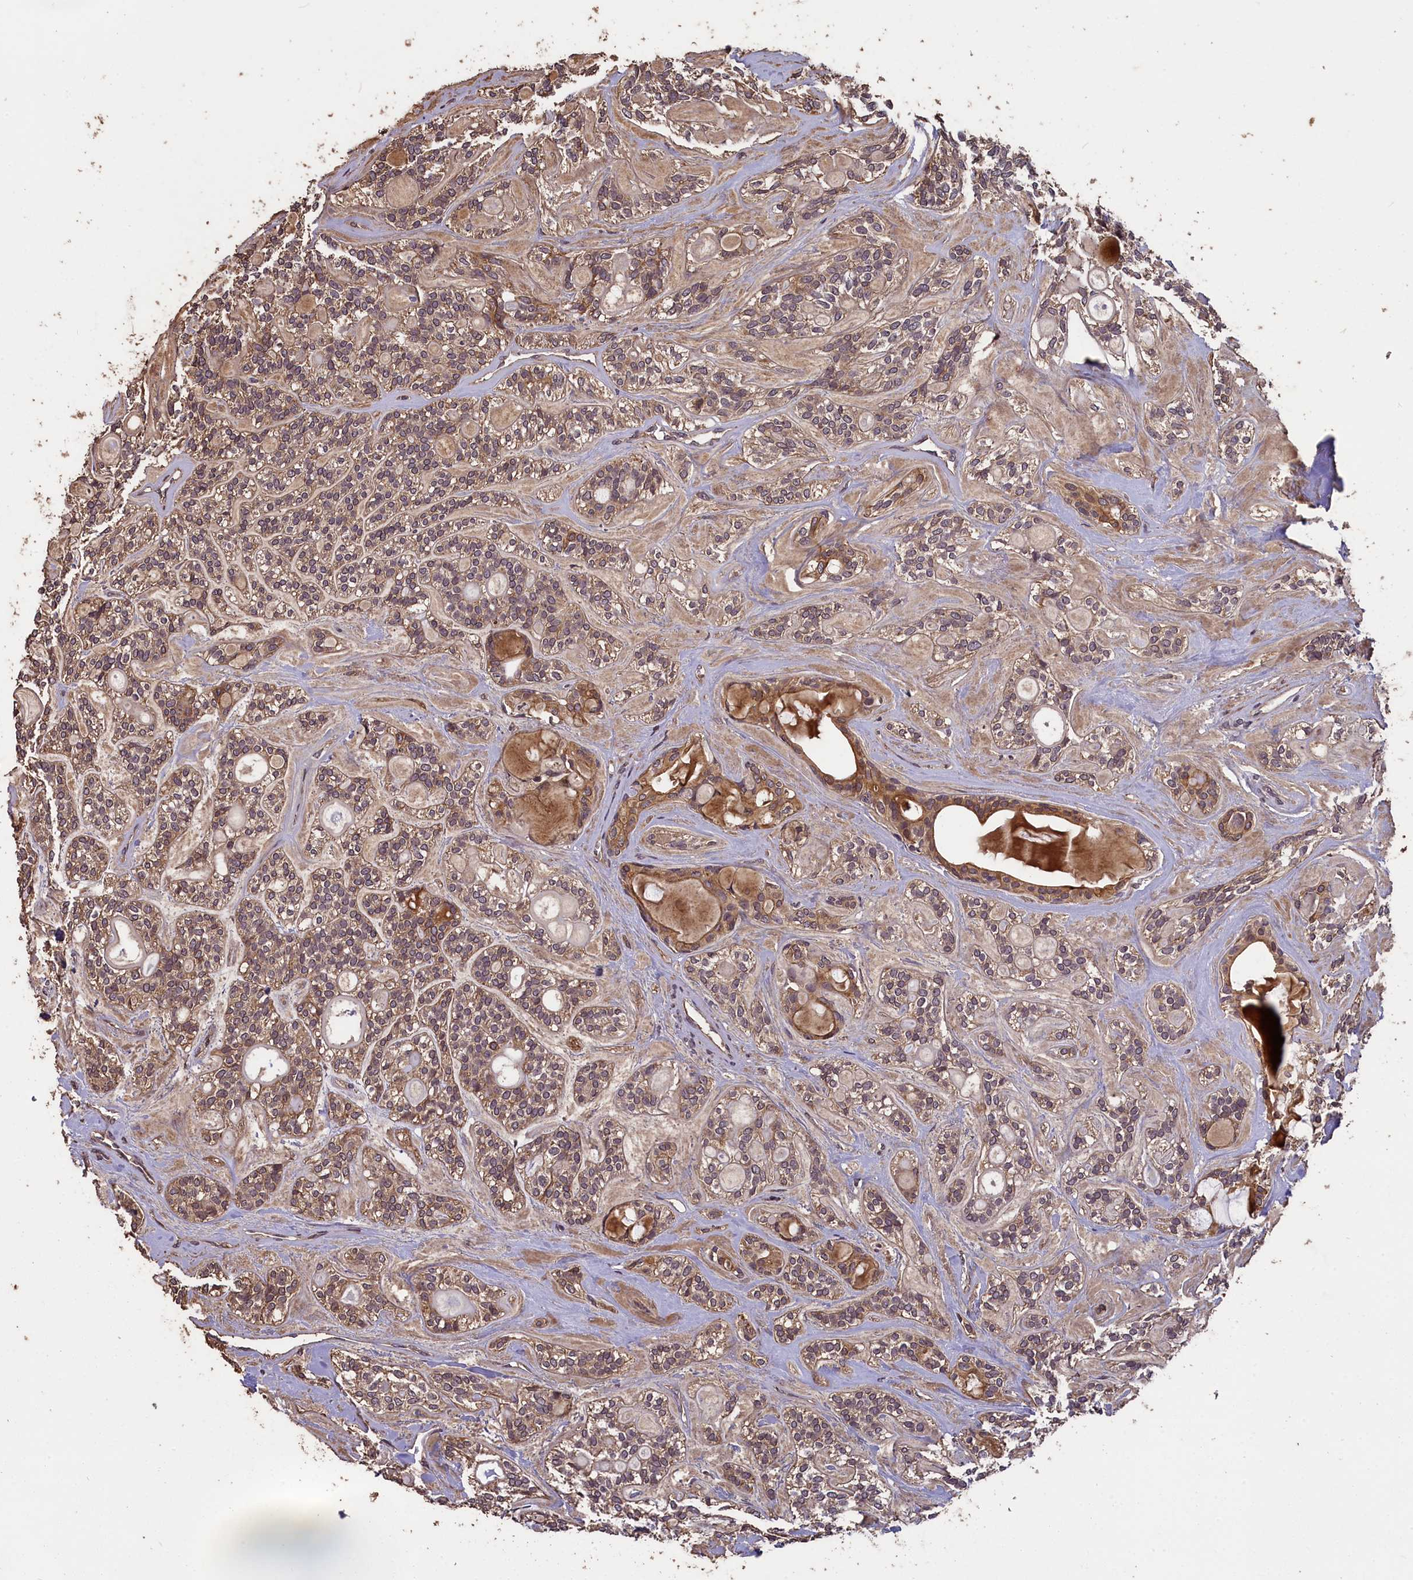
{"staining": {"intensity": "moderate", "quantity": "<25%", "location": "cytoplasmic/membranous"}, "tissue": "head and neck cancer", "cell_type": "Tumor cells", "image_type": "cancer", "snomed": [{"axis": "morphology", "description": "Adenocarcinoma, NOS"}, {"axis": "topography", "description": "Head-Neck"}], "caption": "The immunohistochemical stain highlights moderate cytoplasmic/membranous expression in tumor cells of head and neck adenocarcinoma tissue.", "gene": "CHD9", "patient": {"sex": "male", "age": 66}}